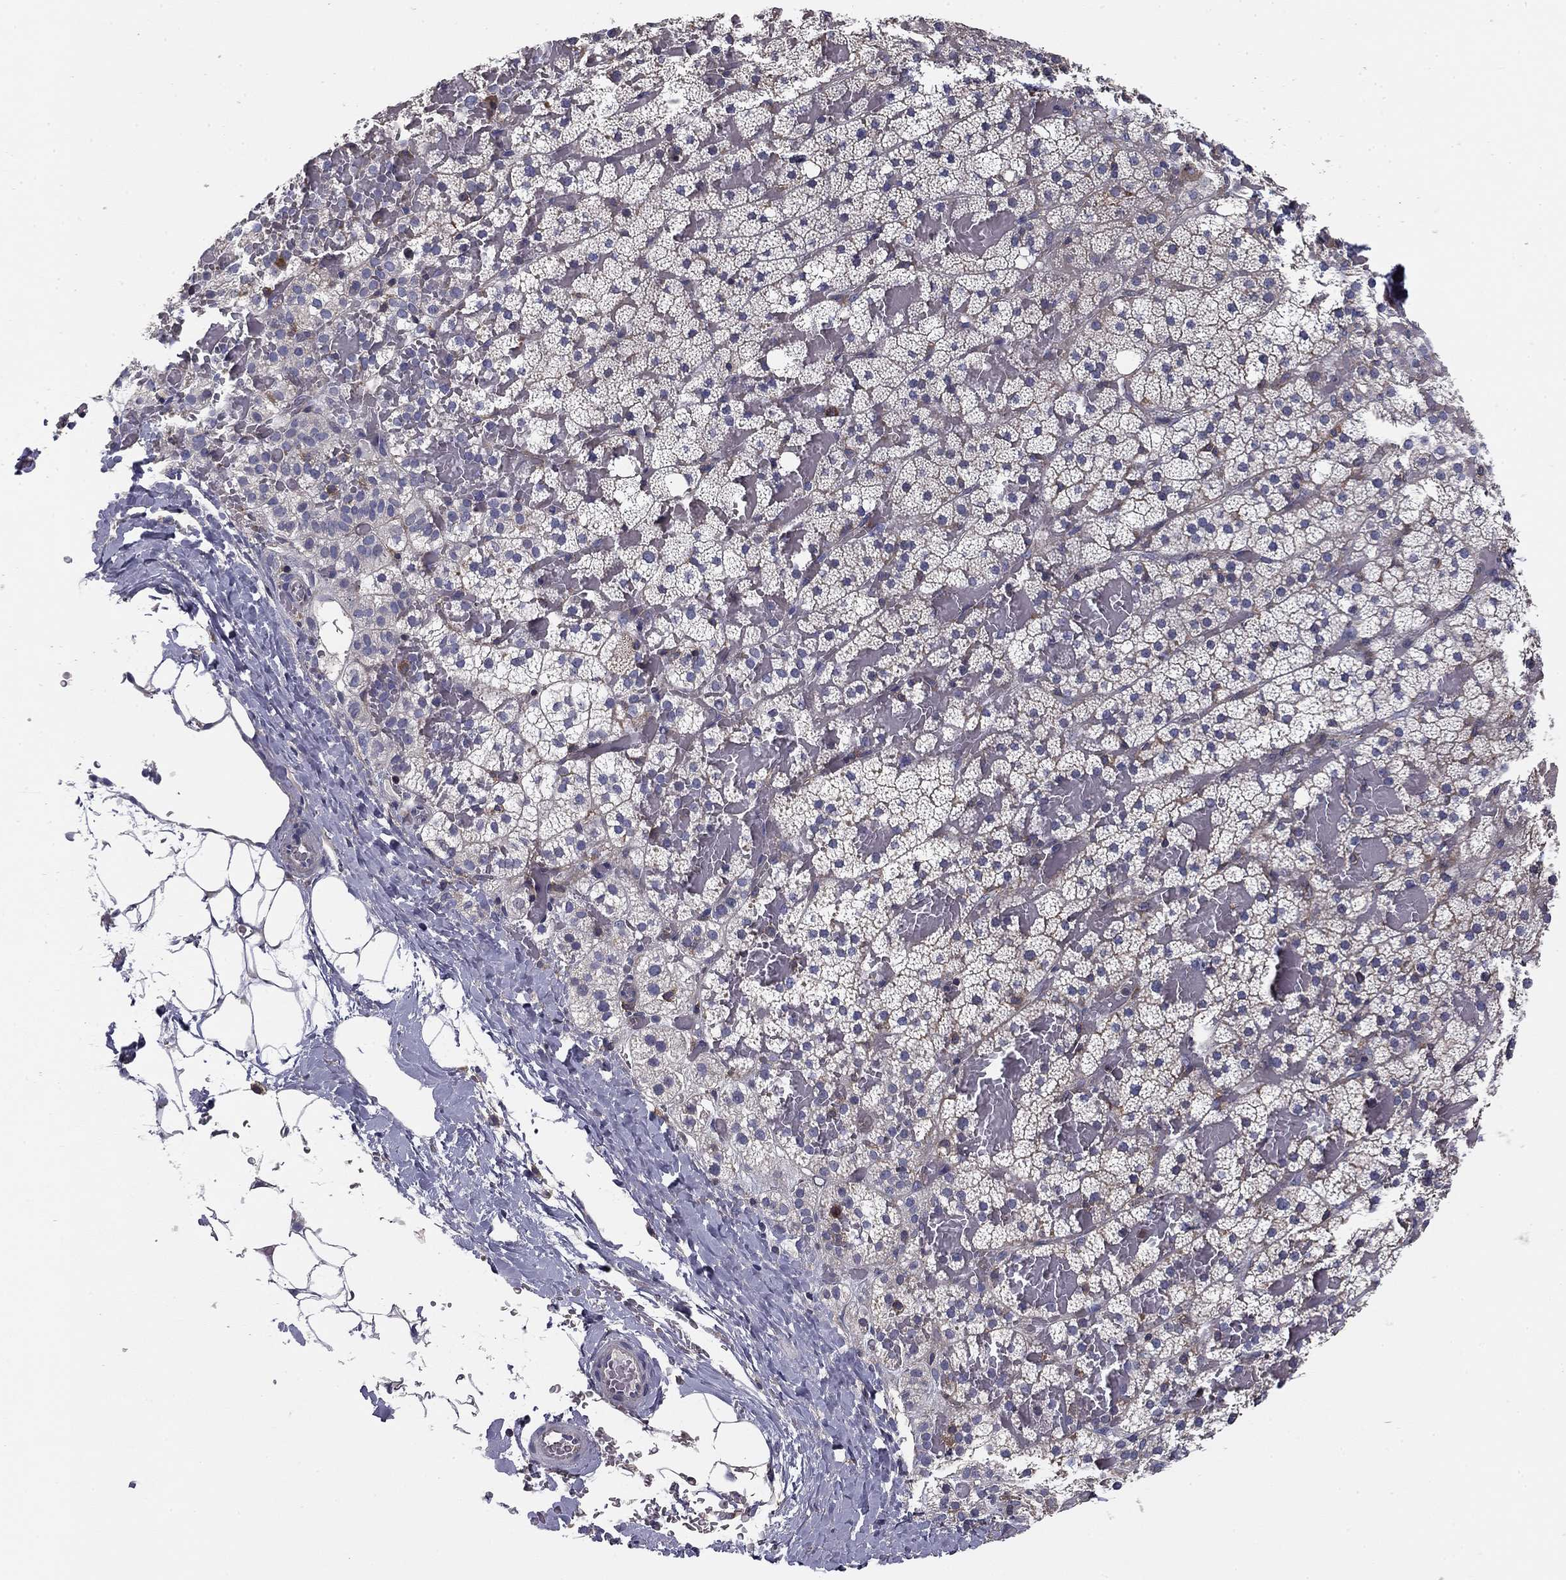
{"staining": {"intensity": "moderate", "quantity": "<25%", "location": "cytoplasmic/membranous"}, "tissue": "adrenal gland", "cell_type": "Glandular cells", "image_type": "normal", "snomed": [{"axis": "morphology", "description": "Normal tissue, NOS"}, {"axis": "topography", "description": "Adrenal gland"}], "caption": "The photomicrograph shows immunohistochemical staining of normal adrenal gland. There is moderate cytoplasmic/membranous staining is identified in approximately <25% of glandular cells. The protein of interest is stained brown, and the nuclei are stained in blue (DAB IHC with brightfield microscopy, high magnification).", "gene": "PLCB2", "patient": {"sex": "male", "age": 53}}